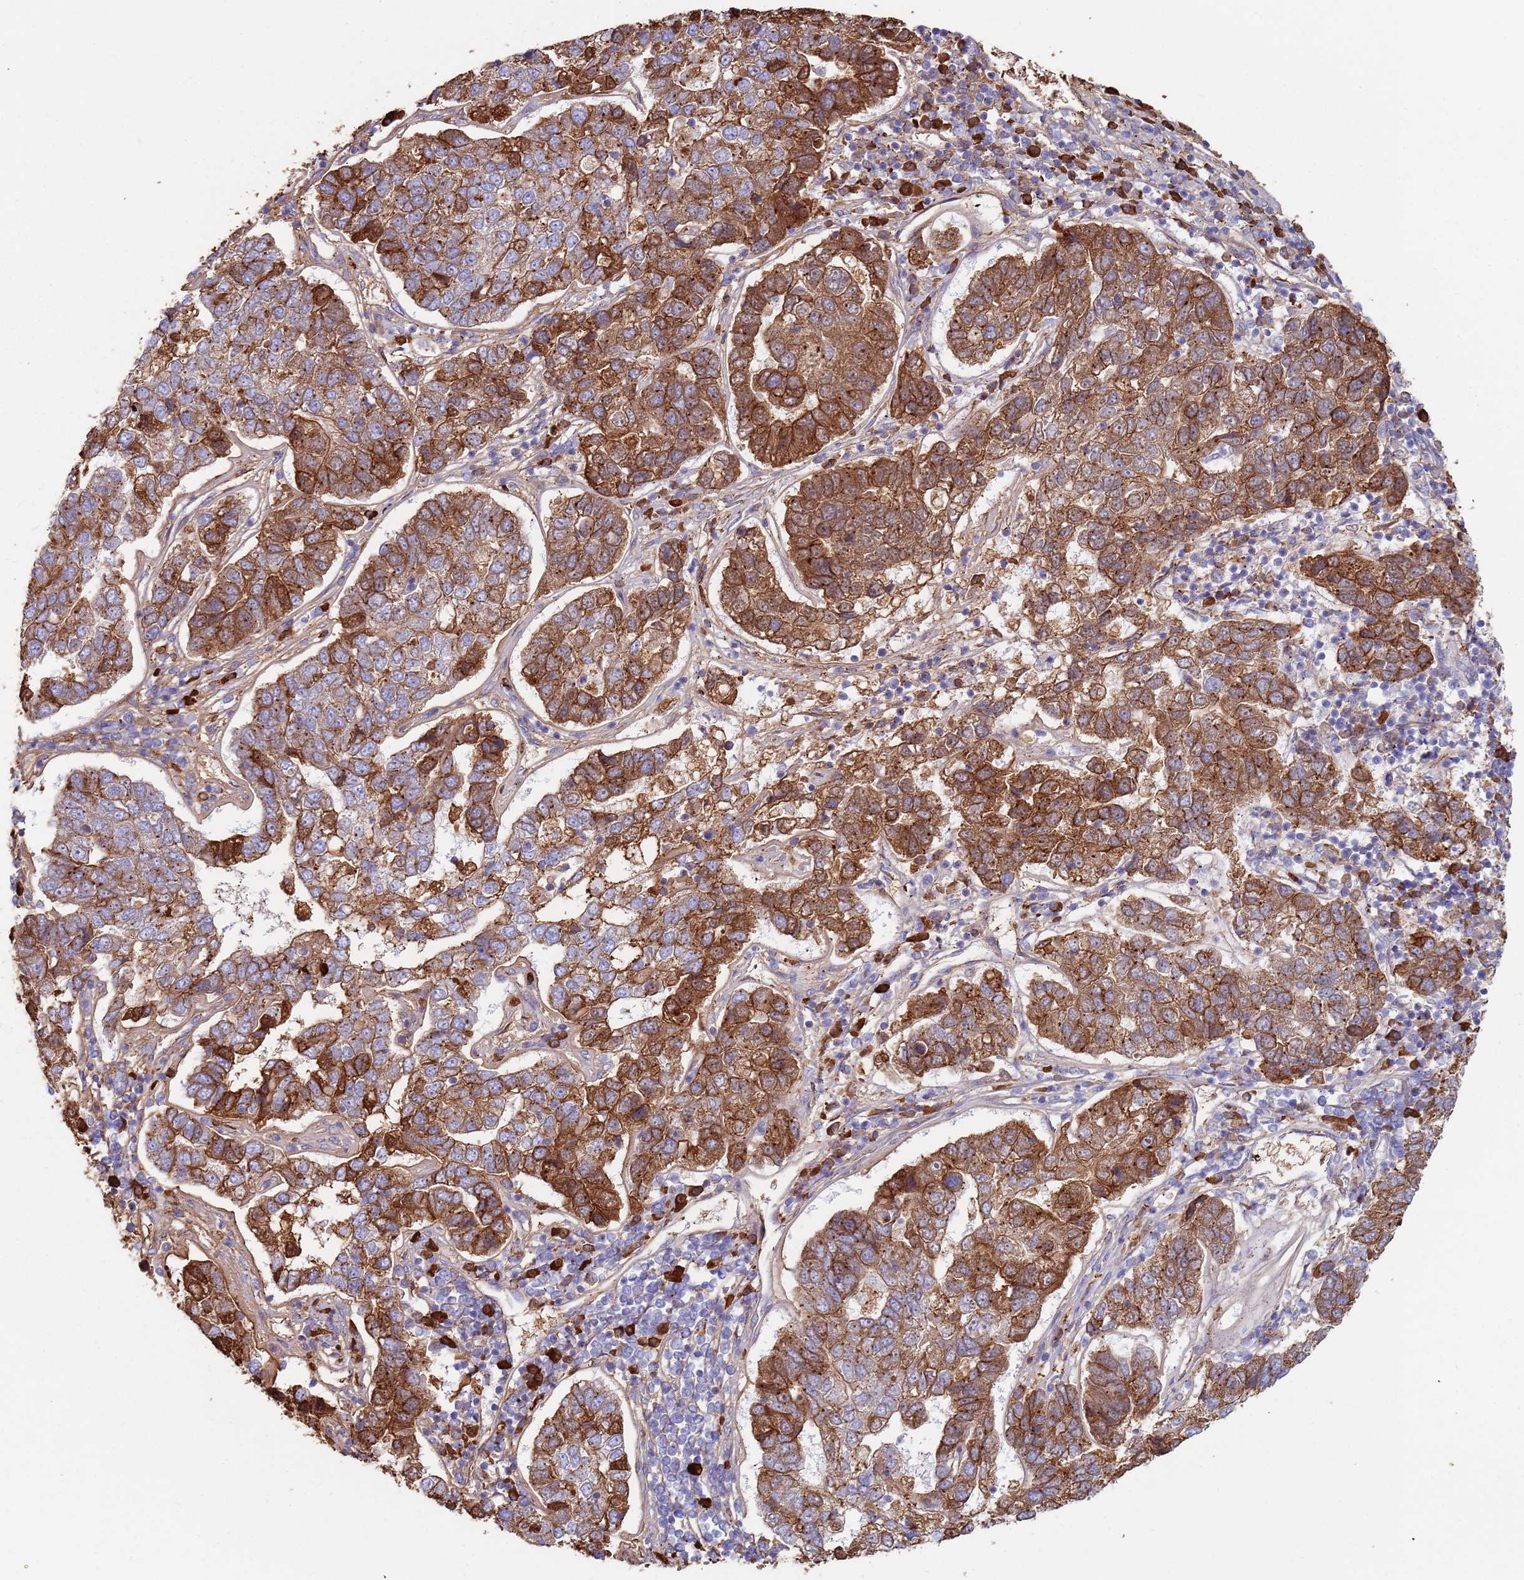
{"staining": {"intensity": "strong", "quantity": "25%-75%", "location": "cytoplasmic/membranous"}, "tissue": "pancreatic cancer", "cell_type": "Tumor cells", "image_type": "cancer", "snomed": [{"axis": "morphology", "description": "Adenocarcinoma, NOS"}, {"axis": "topography", "description": "Pancreas"}], "caption": "Immunohistochemistry micrograph of neoplastic tissue: pancreatic adenocarcinoma stained using immunohistochemistry (IHC) displays high levels of strong protein expression localized specifically in the cytoplasmic/membranous of tumor cells, appearing as a cytoplasmic/membranous brown color.", "gene": "CYSLTR2", "patient": {"sex": "female", "age": 61}}